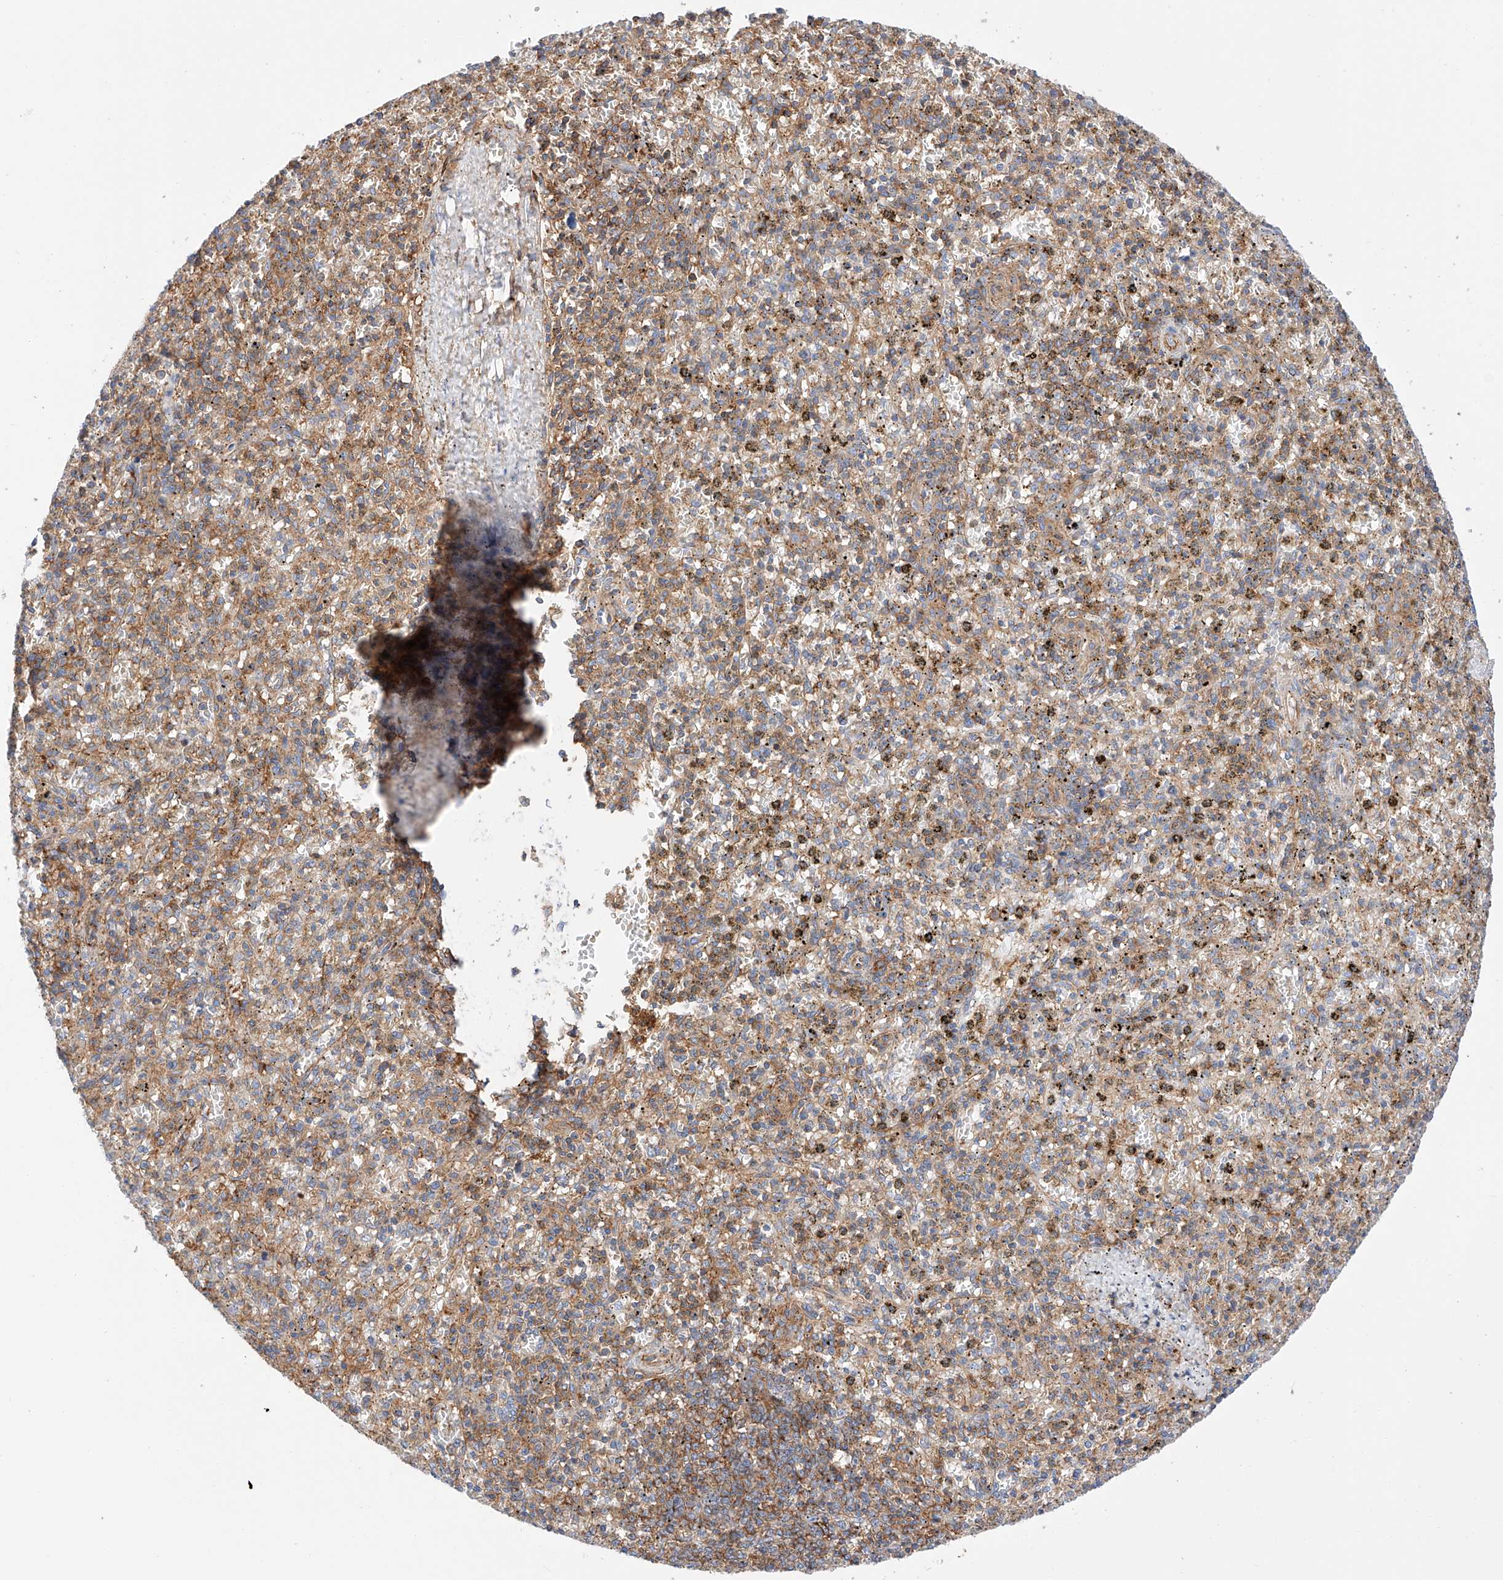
{"staining": {"intensity": "weak", "quantity": "25%-75%", "location": "cytoplasmic/membranous"}, "tissue": "spleen", "cell_type": "Cells in red pulp", "image_type": "normal", "snomed": [{"axis": "morphology", "description": "Normal tissue, NOS"}, {"axis": "topography", "description": "Spleen"}], "caption": "Benign spleen reveals weak cytoplasmic/membranous expression in approximately 25%-75% of cells in red pulp, visualized by immunohistochemistry.", "gene": "ENSG00000259132", "patient": {"sex": "male", "age": 72}}